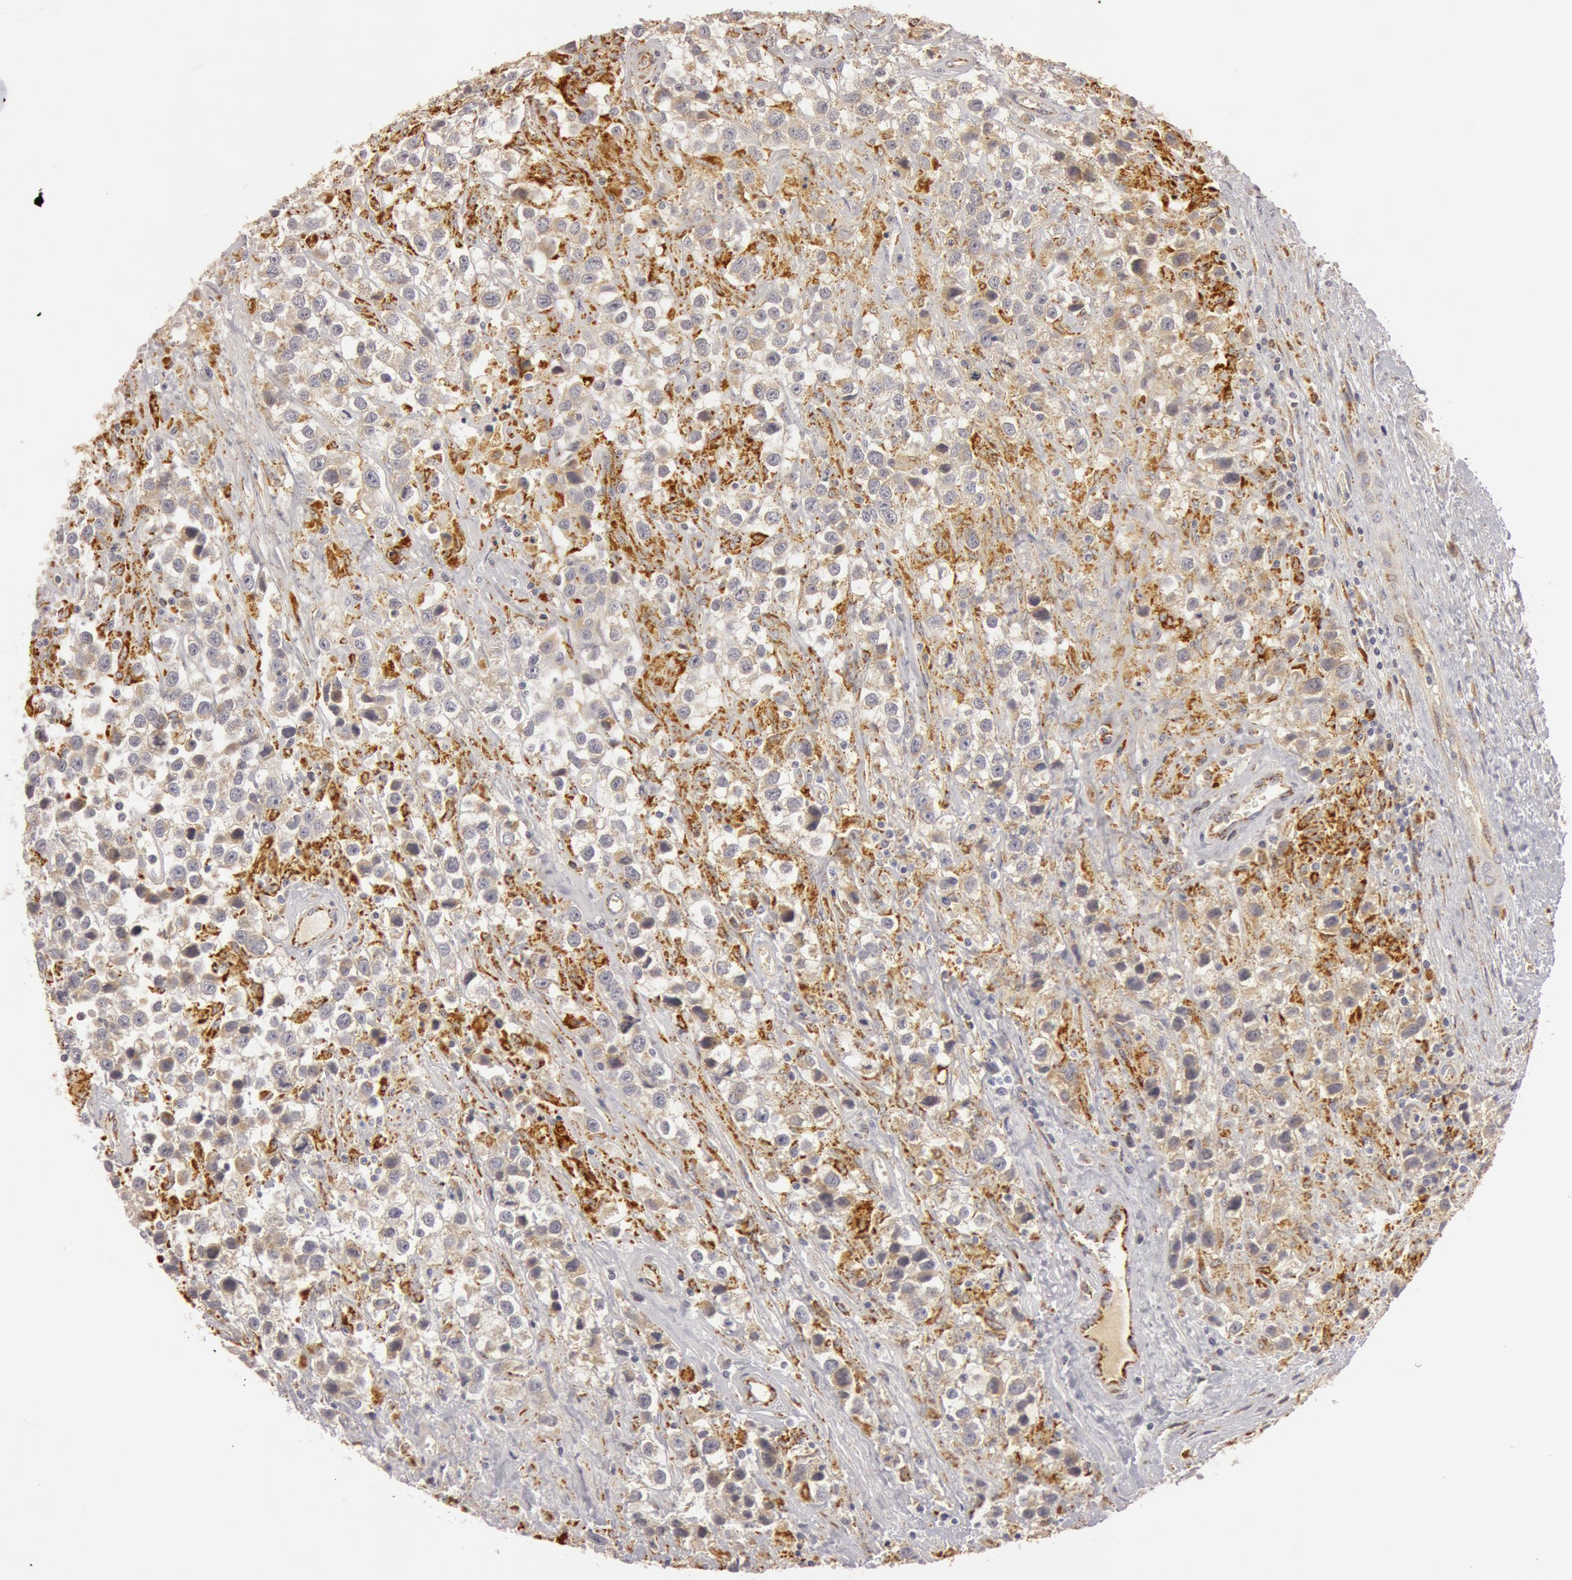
{"staining": {"intensity": "strong", "quantity": ">75%", "location": "cytoplasmic/membranous"}, "tissue": "testis cancer", "cell_type": "Tumor cells", "image_type": "cancer", "snomed": [{"axis": "morphology", "description": "Seminoma, NOS"}, {"axis": "topography", "description": "Testis"}], "caption": "Tumor cells reveal strong cytoplasmic/membranous expression in approximately >75% of cells in testis seminoma.", "gene": "C7", "patient": {"sex": "male", "age": 43}}